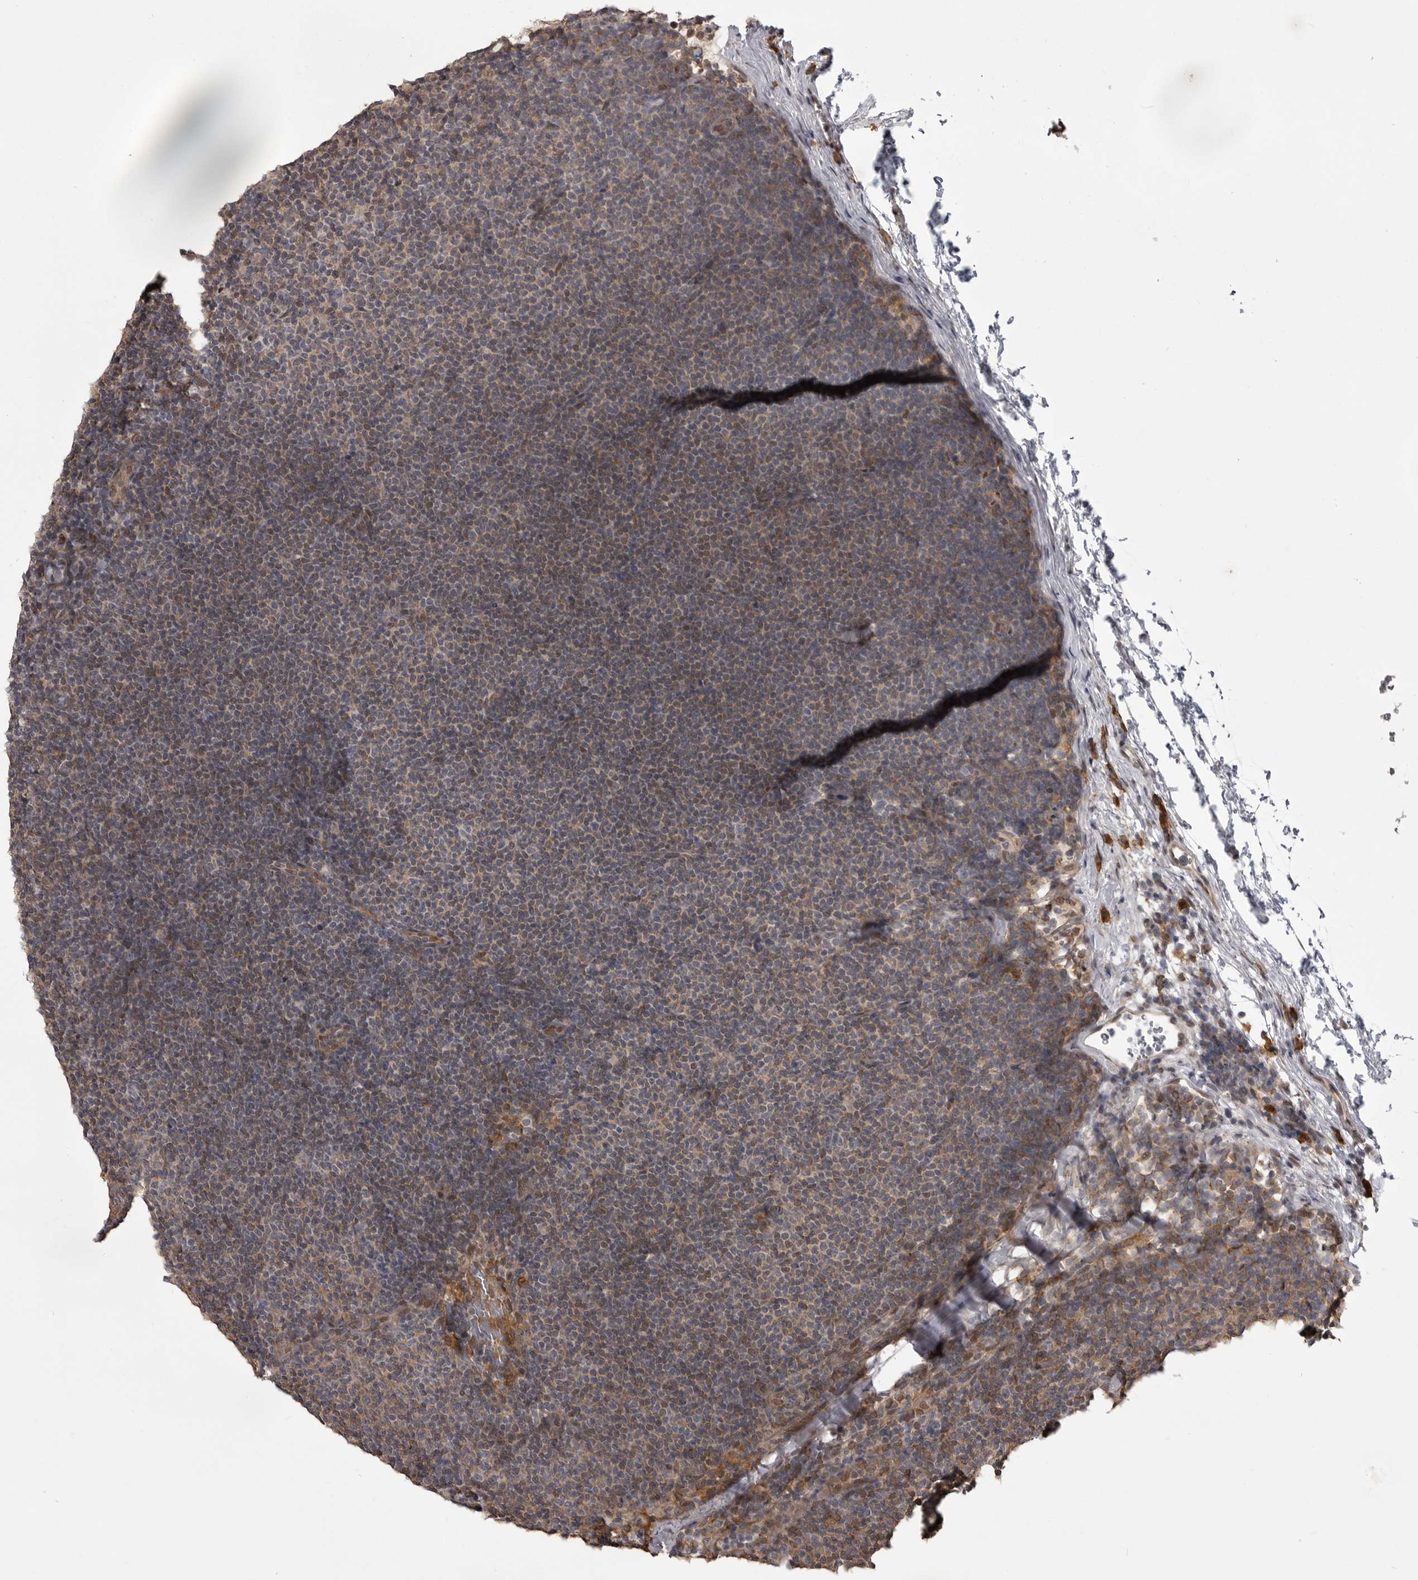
{"staining": {"intensity": "negative", "quantity": "none", "location": "none"}, "tissue": "lymphoma", "cell_type": "Tumor cells", "image_type": "cancer", "snomed": [{"axis": "morphology", "description": "Malignant lymphoma, non-Hodgkin's type, Low grade"}, {"axis": "topography", "description": "Lymph node"}], "caption": "This is an IHC histopathology image of lymphoma. There is no staining in tumor cells.", "gene": "SNX16", "patient": {"sex": "female", "age": 53}}